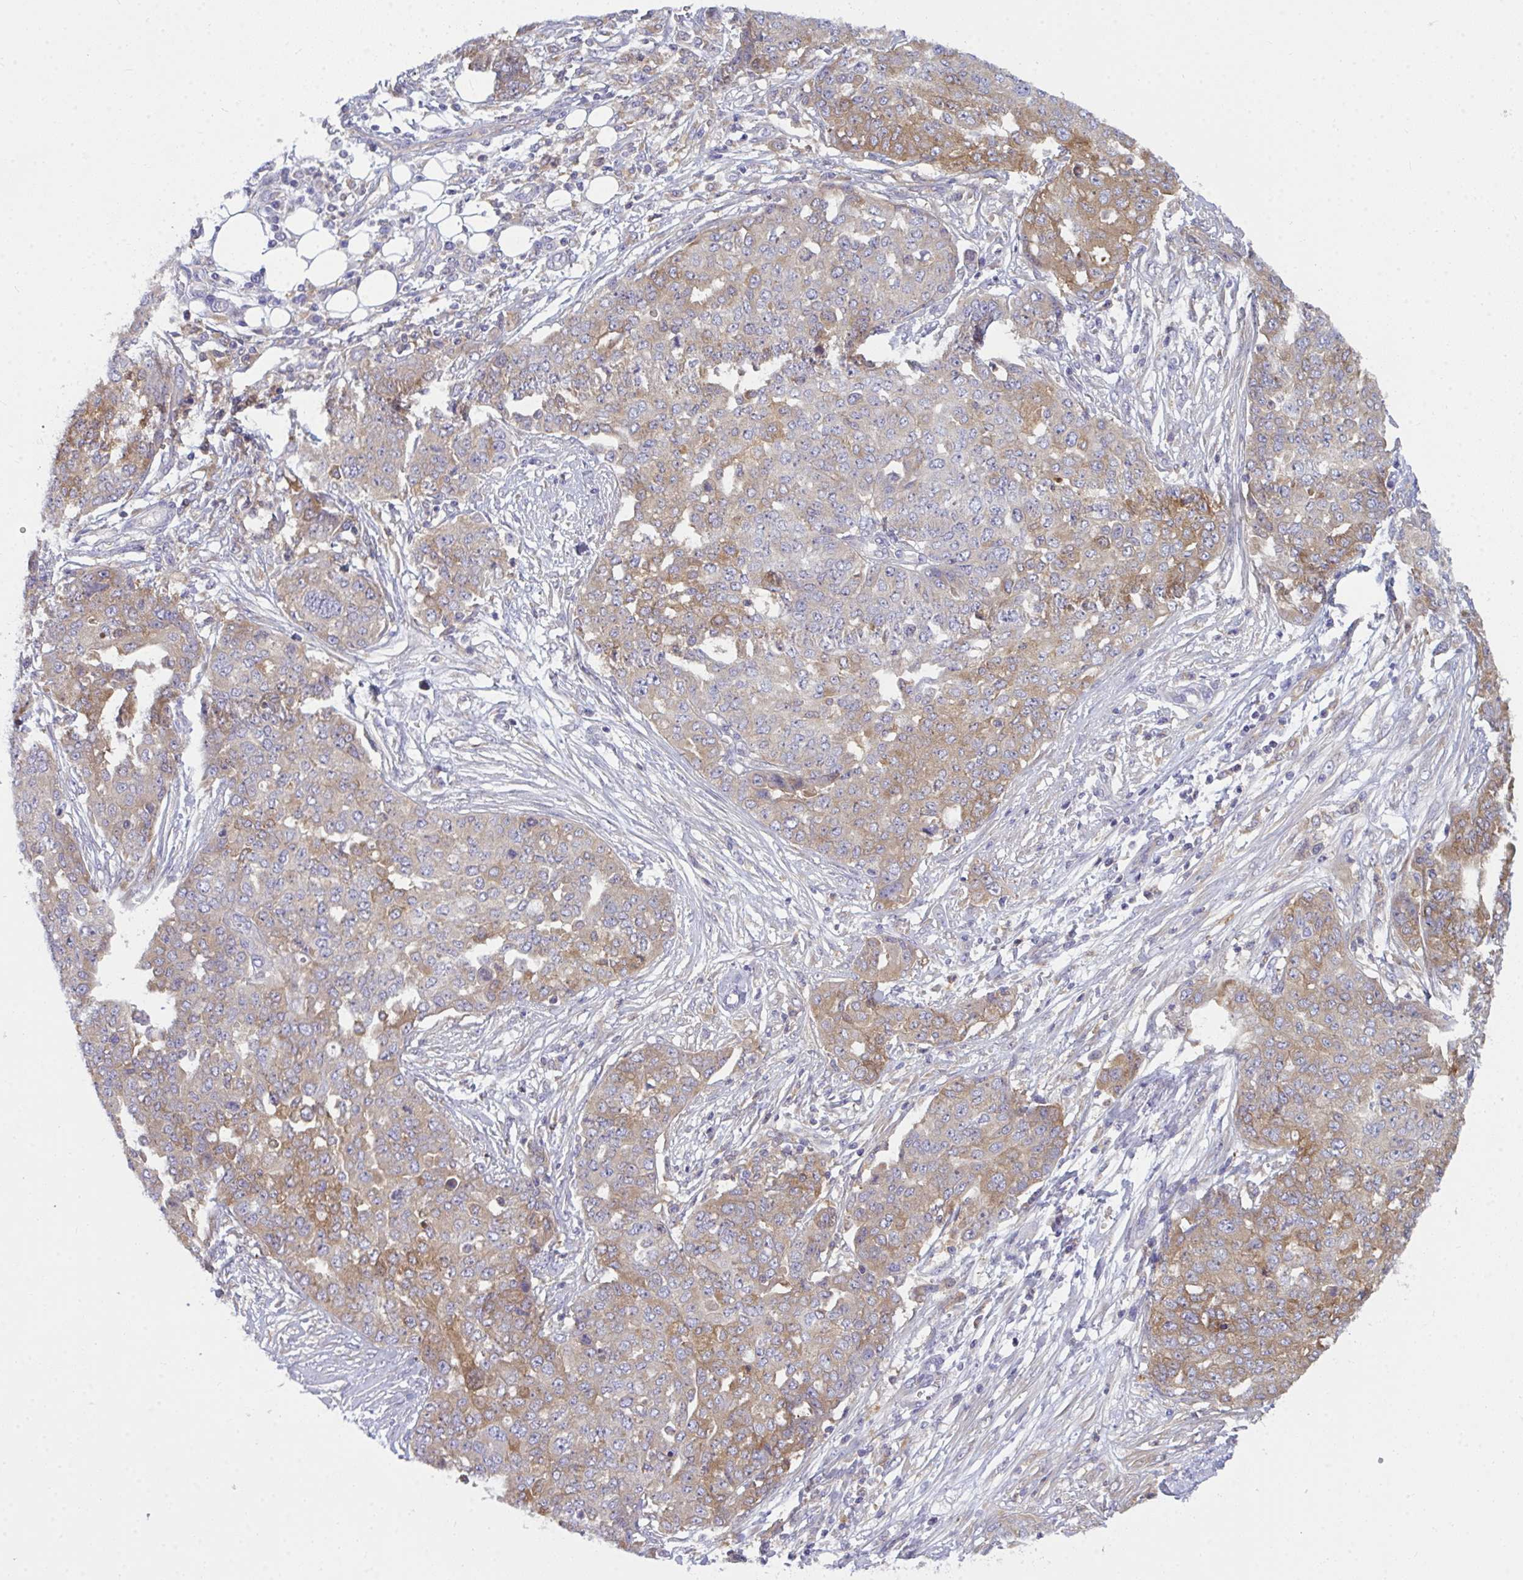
{"staining": {"intensity": "moderate", "quantity": "25%-75%", "location": "cytoplasmic/membranous"}, "tissue": "ovarian cancer", "cell_type": "Tumor cells", "image_type": "cancer", "snomed": [{"axis": "morphology", "description": "Cystadenocarcinoma, serous, NOS"}, {"axis": "topography", "description": "Soft tissue"}, {"axis": "topography", "description": "Ovary"}], "caption": "Immunohistochemical staining of serous cystadenocarcinoma (ovarian) reveals medium levels of moderate cytoplasmic/membranous staining in approximately 25%-75% of tumor cells. Ihc stains the protein in brown and the nuclei are stained blue.", "gene": "SLC30A6", "patient": {"sex": "female", "age": 57}}